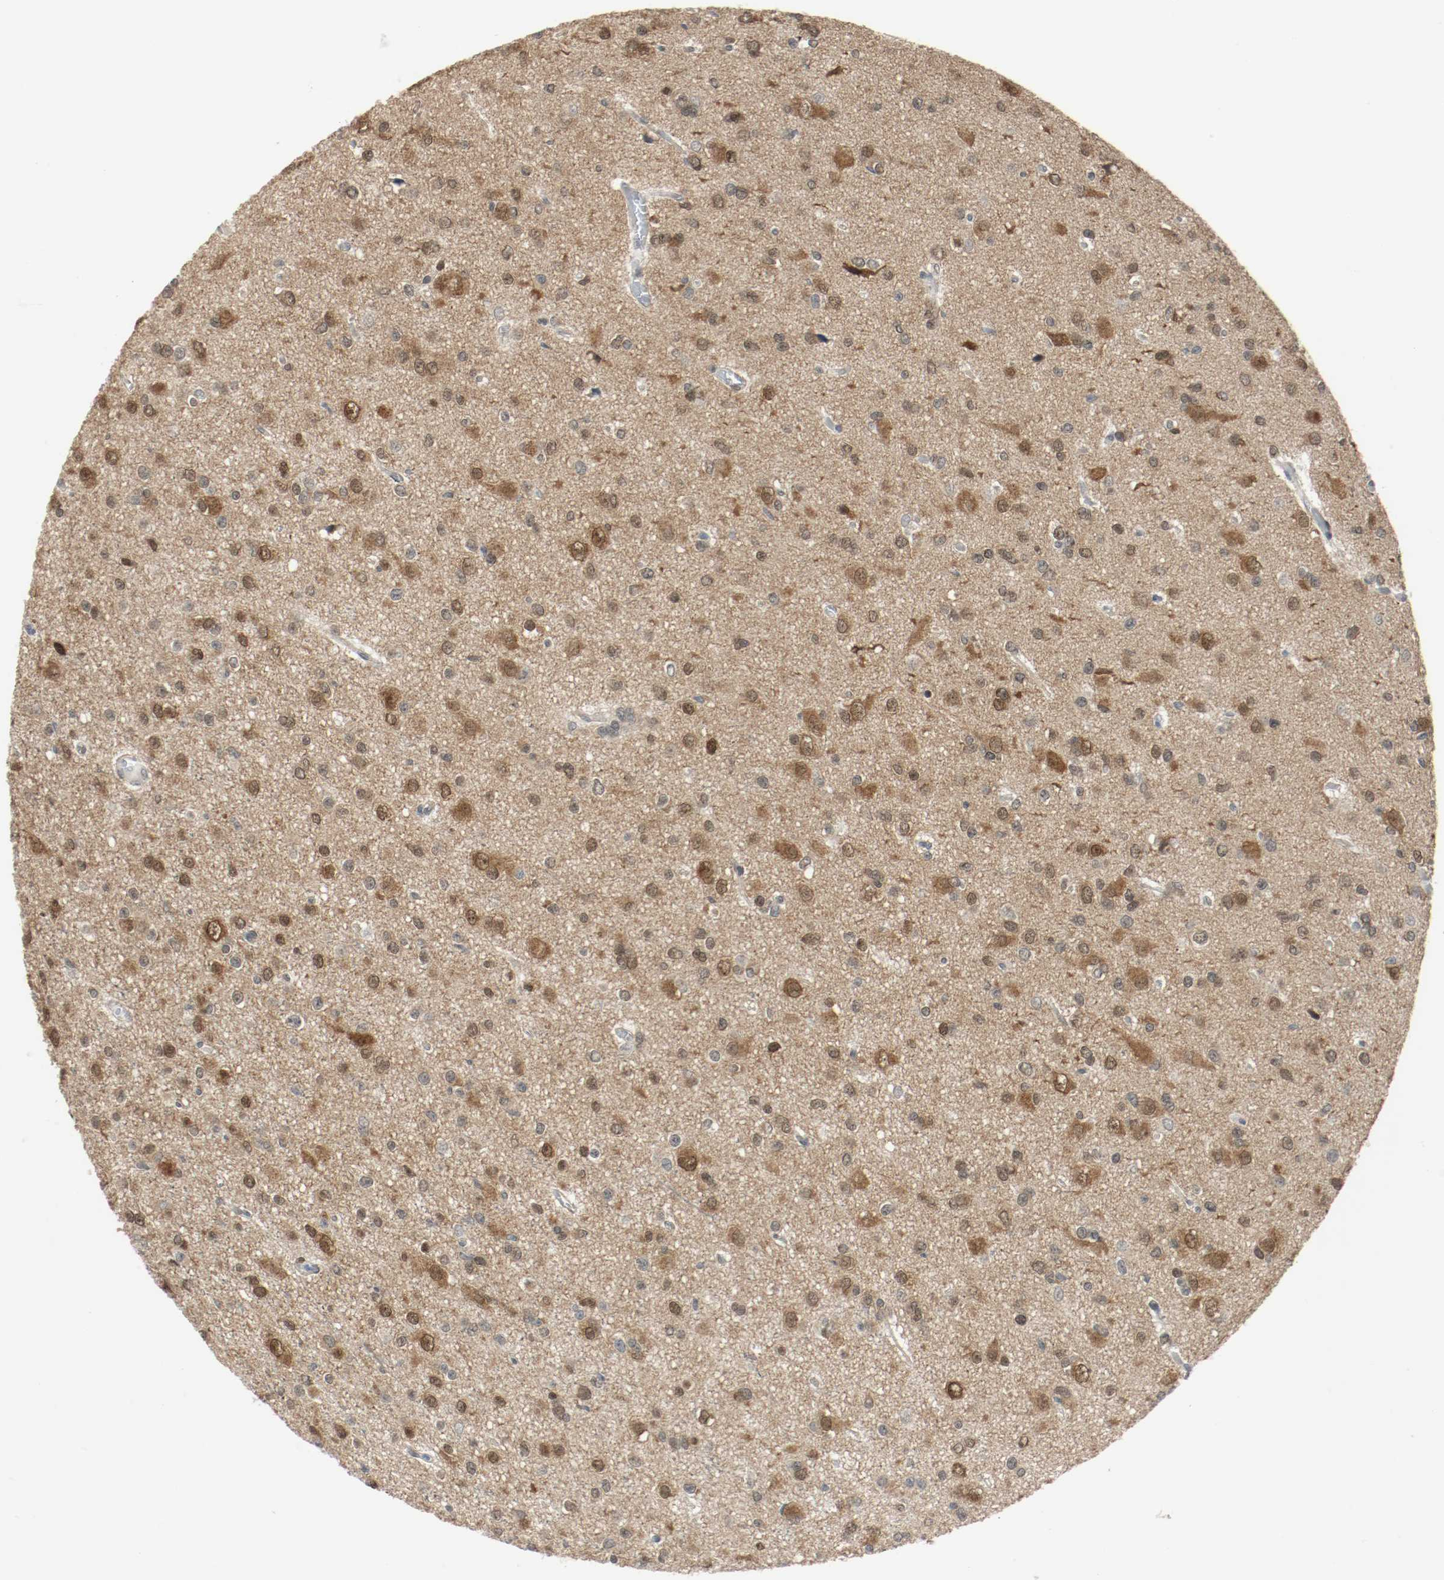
{"staining": {"intensity": "moderate", "quantity": ">75%", "location": "cytoplasmic/membranous,nuclear"}, "tissue": "glioma", "cell_type": "Tumor cells", "image_type": "cancer", "snomed": [{"axis": "morphology", "description": "Glioma, malignant, Low grade"}, {"axis": "topography", "description": "Brain"}], "caption": "Immunohistochemistry of malignant low-grade glioma demonstrates medium levels of moderate cytoplasmic/membranous and nuclear expression in approximately >75% of tumor cells.", "gene": "PPME1", "patient": {"sex": "male", "age": 42}}